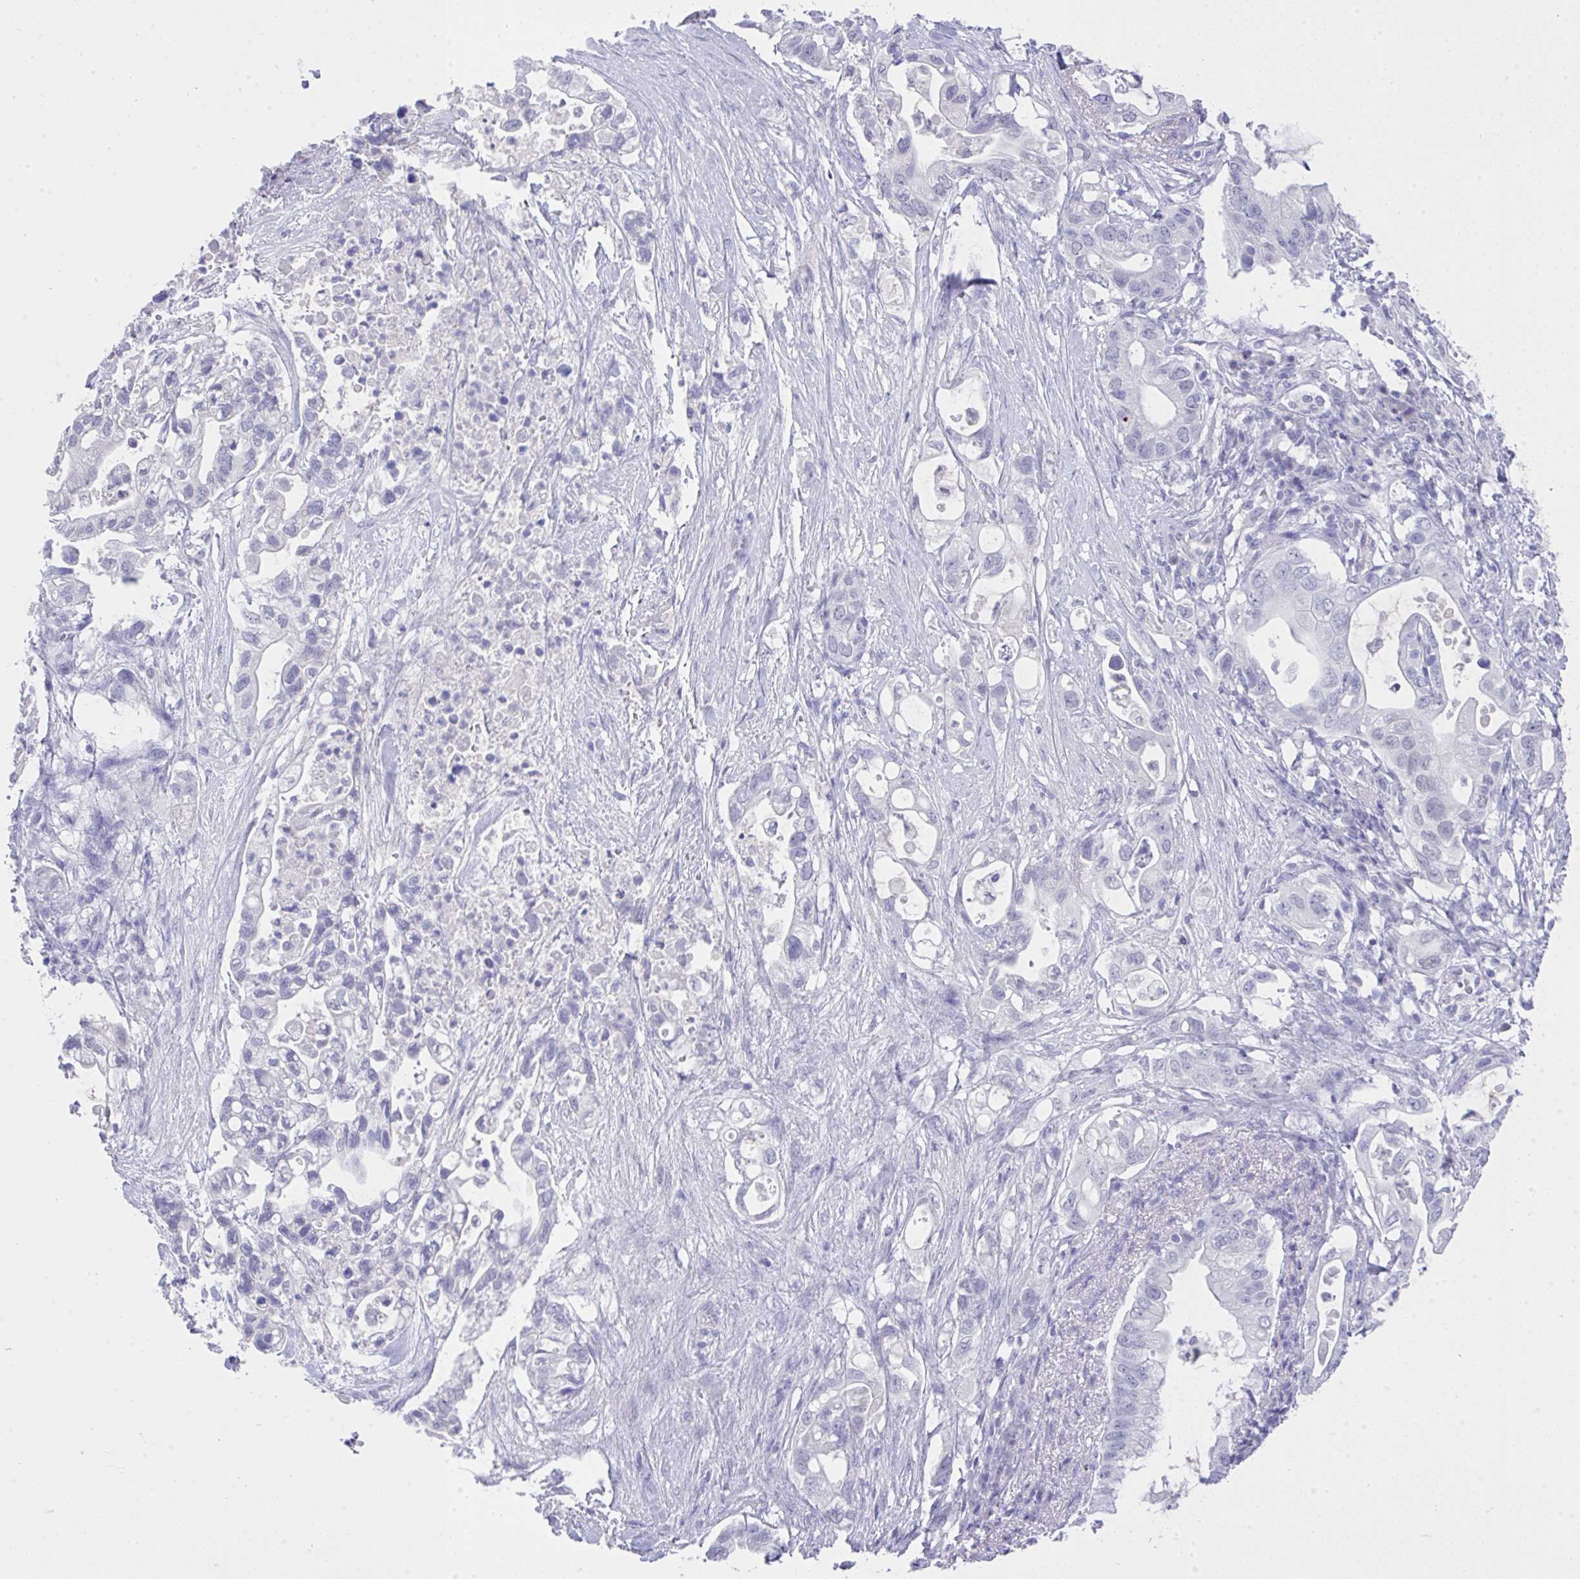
{"staining": {"intensity": "negative", "quantity": "none", "location": "none"}, "tissue": "pancreatic cancer", "cell_type": "Tumor cells", "image_type": "cancer", "snomed": [{"axis": "morphology", "description": "Adenocarcinoma, NOS"}, {"axis": "topography", "description": "Pancreas"}], "caption": "Tumor cells show no significant staining in pancreatic adenocarcinoma.", "gene": "MS4A12", "patient": {"sex": "female", "age": 72}}